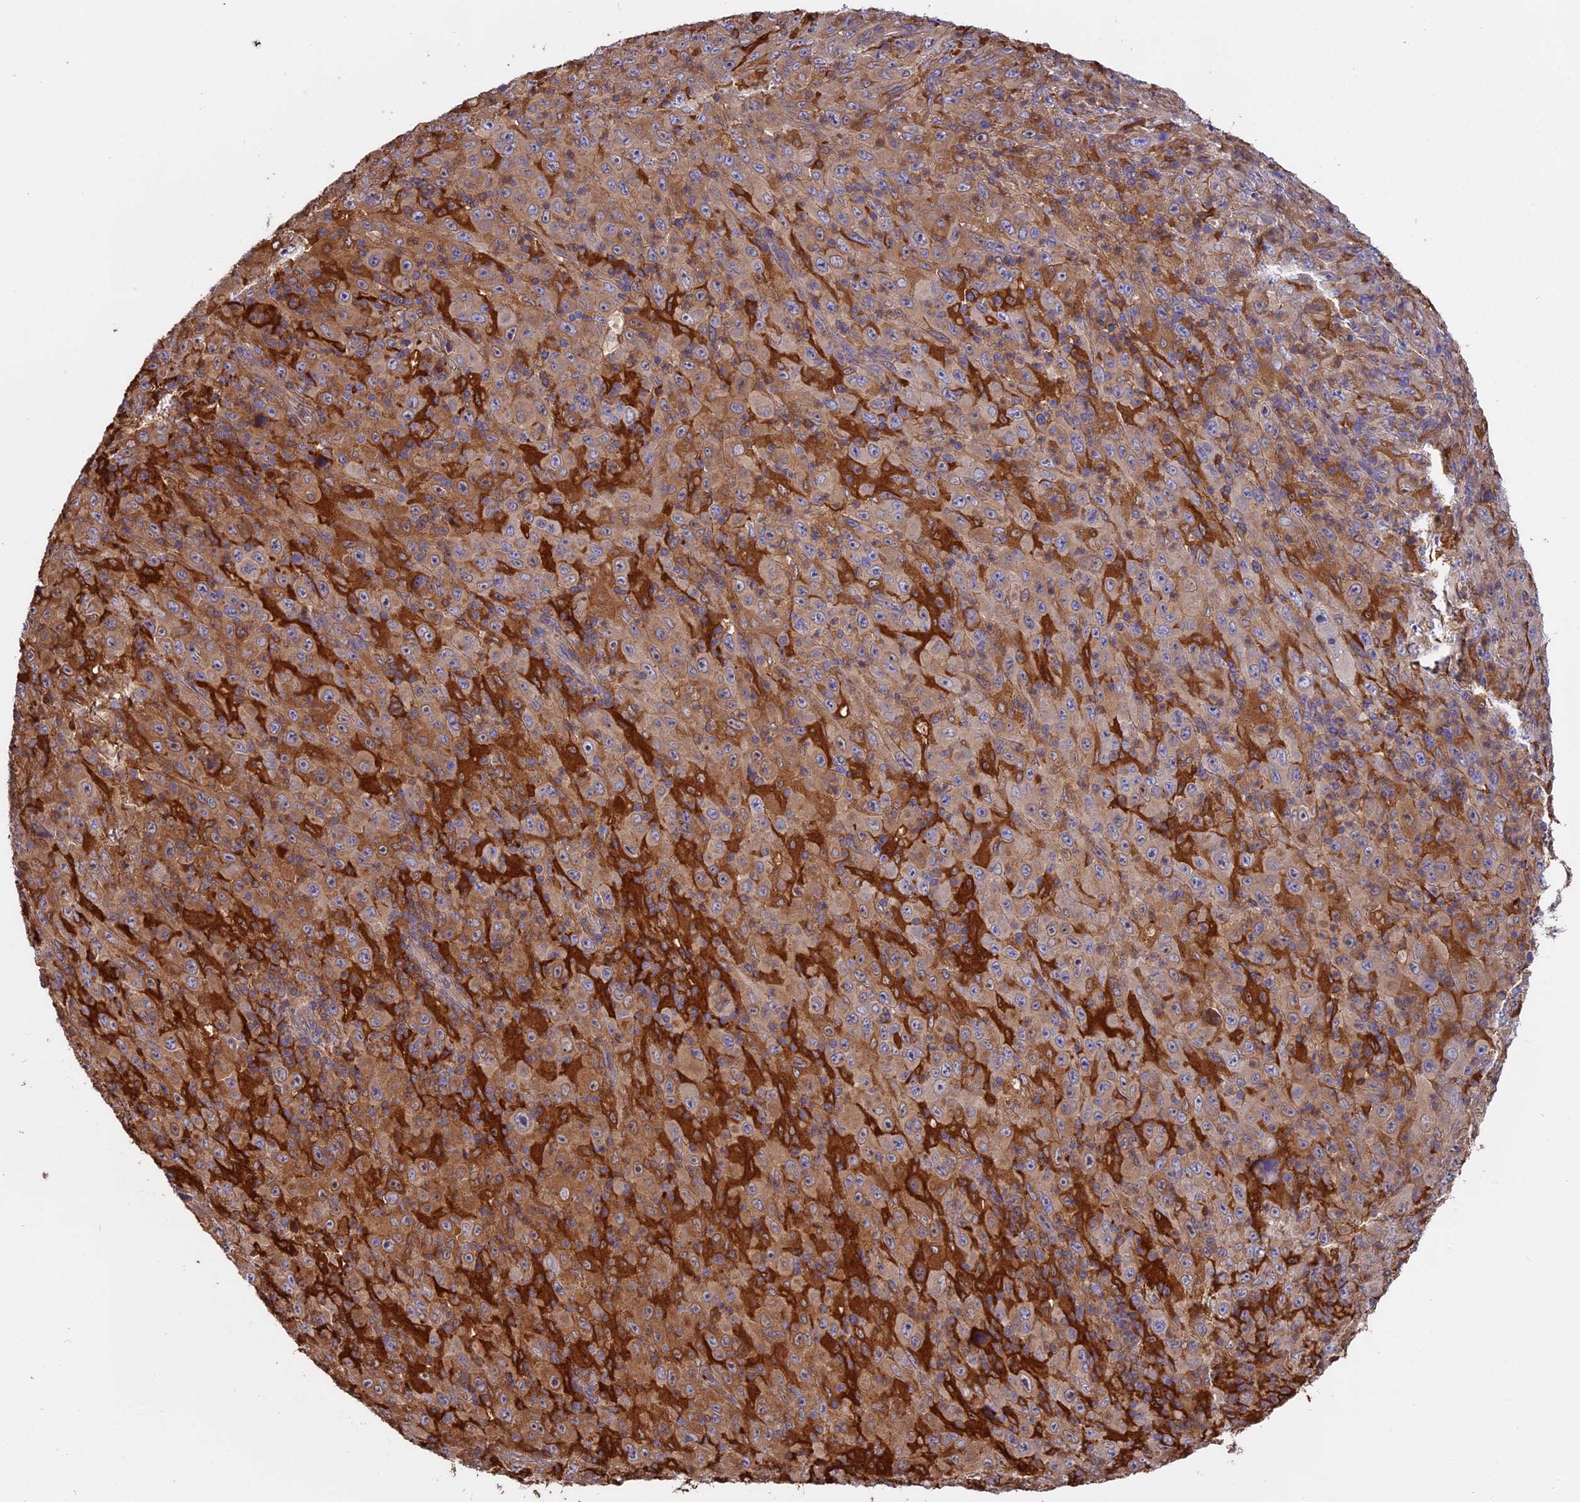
{"staining": {"intensity": "weak", "quantity": ">75%", "location": "cytoplasmic/membranous"}, "tissue": "melanoma", "cell_type": "Tumor cells", "image_type": "cancer", "snomed": [{"axis": "morphology", "description": "Malignant melanoma, Metastatic site"}, {"axis": "topography", "description": "Skin"}], "caption": "Immunohistochemical staining of human melanoma exhibits weak cytoplasmic/membranous protein expression in about >75% of tumor cells.", "gene": "FAM118B", "patient": {"sex": "female", "age": 56}}